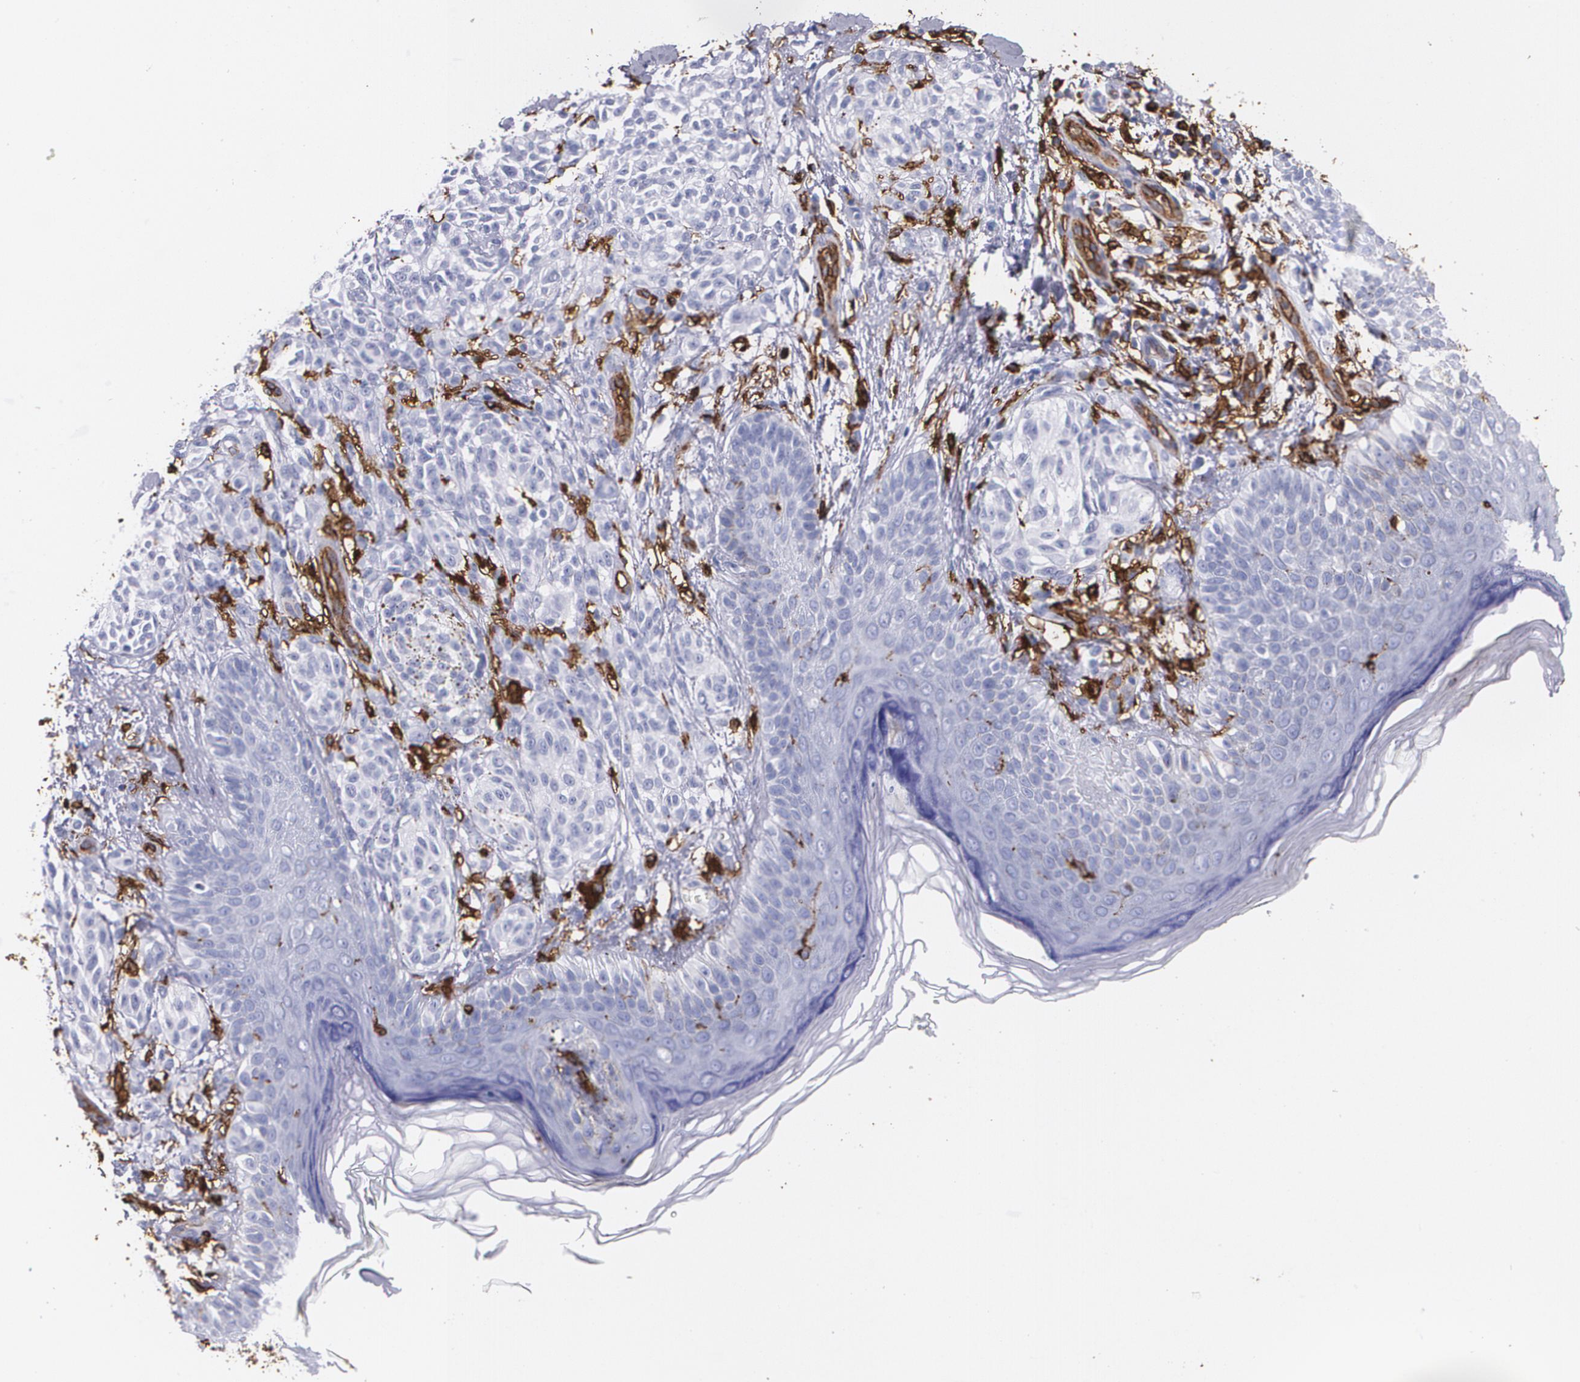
{"staining": {"intensity": "weak", "quantity": "25%-75%", "location": "cytoplasmic/membranous"}, "tissue": "melanoma", "cell_type": "Tumor cells", "image_type": "cancer", "snomed": [{"axis": "morphology", "description": "Malignant melanoma, NOS"}, {"axis": "topography", "description": "Skin"}], "caption": "IHC photomicrograph of human malignant melanoma stained for a protein (brown), which shows low levels of weak cytoplasmic/membranous positivity in approximately 25%-75% of tumor cells.", "gene": "HLA-DRA", "patient": {"sex": "male", "age": 57}}